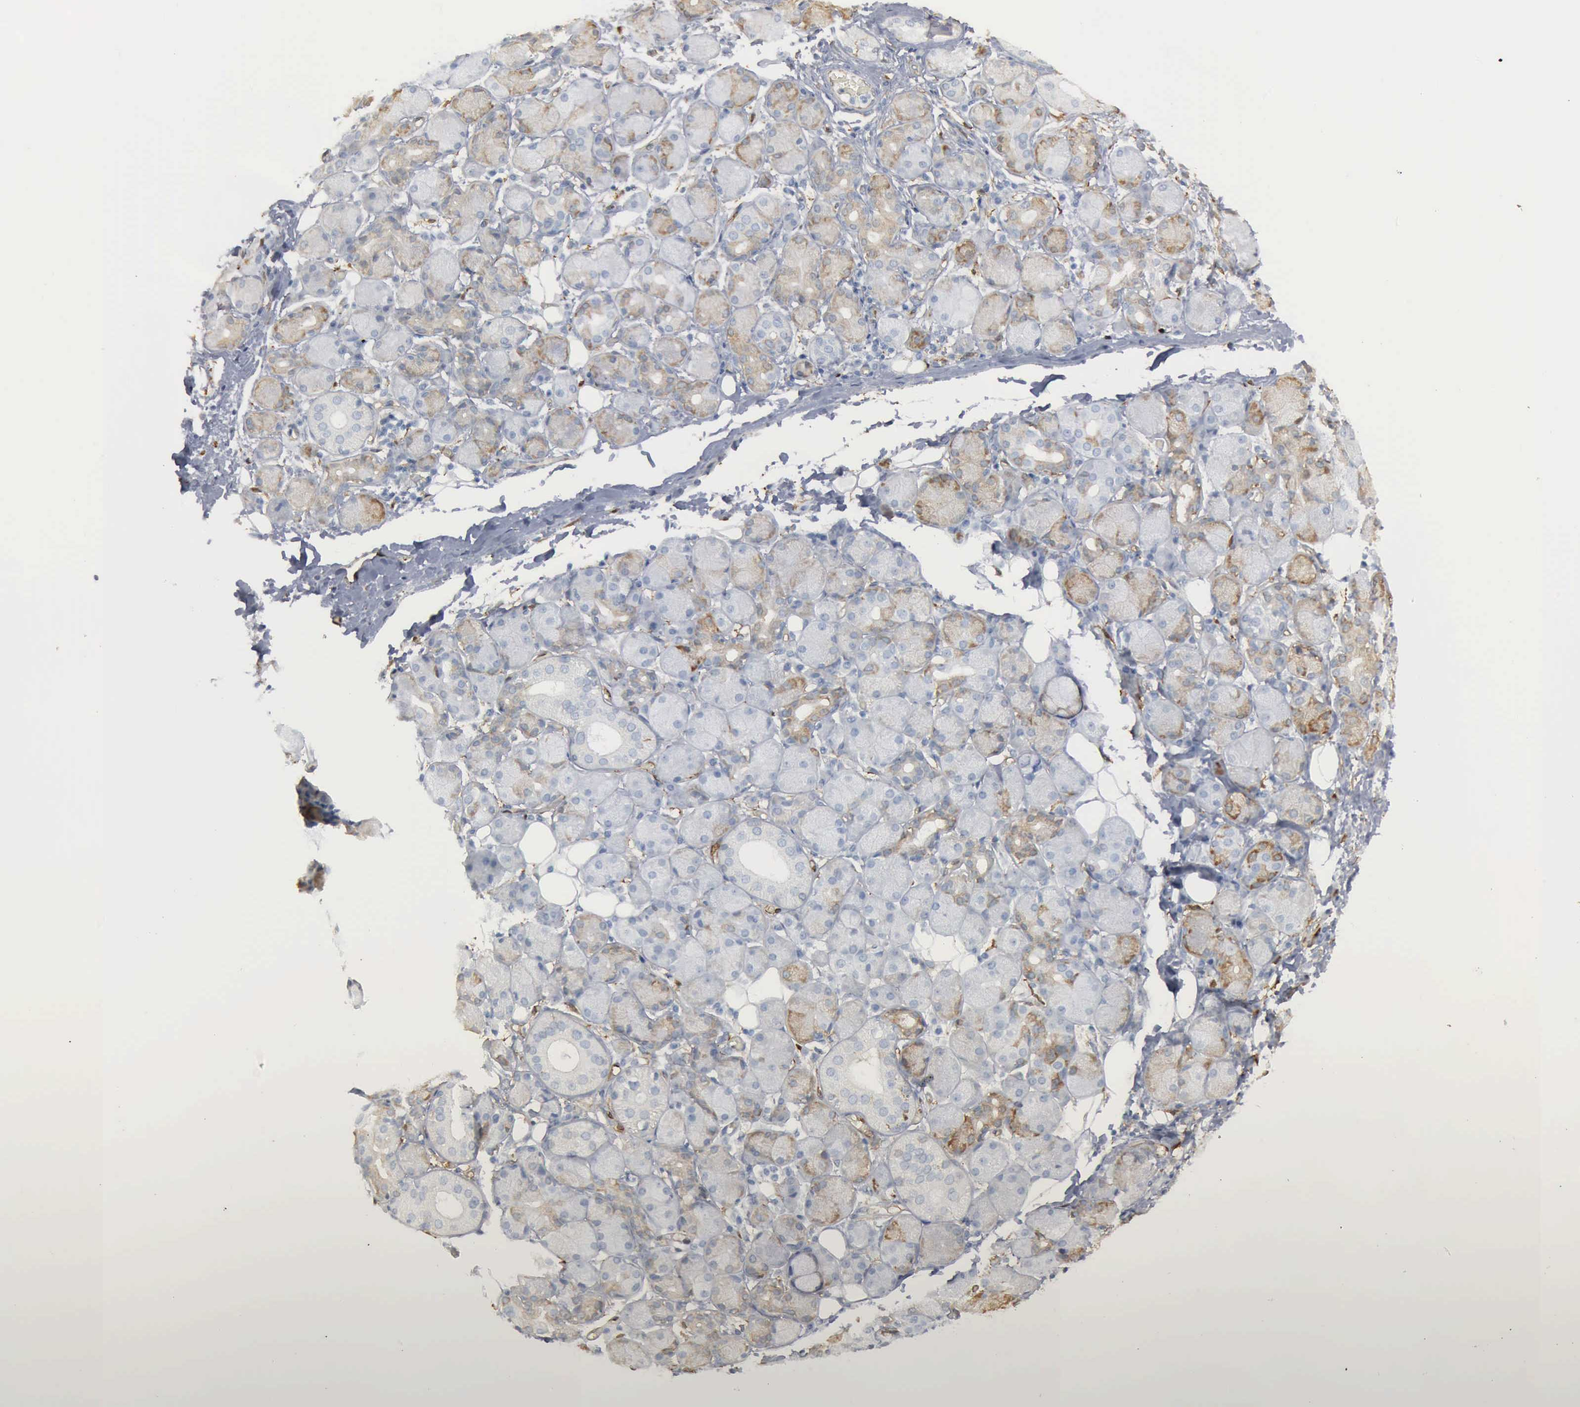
{"staining": {"intensity": "weak", "quantity": "<25%", "location": "cytoplasmic/membranous"}, "tissue": "salivary gland", "cell_type": "Glandular cells", "image_type": "normal", "snomed": [{"axis": "morphology", "description": "Normal tissue, NOS"}, {"axis": "topography", "description": "Salivary gland"}, {"axis": "topography", "description": "Peripheral nerve tissue"}], "caption": "This is a histopathology image of immunohistochemistry (IHC) staining of normal salivary gland, which shows no staining in glandular cells. (Brightfield microscopy of DAB IHC at high magnification).", "gene": "FSCN1", "patient": {"sex": "male", "age": 62}}